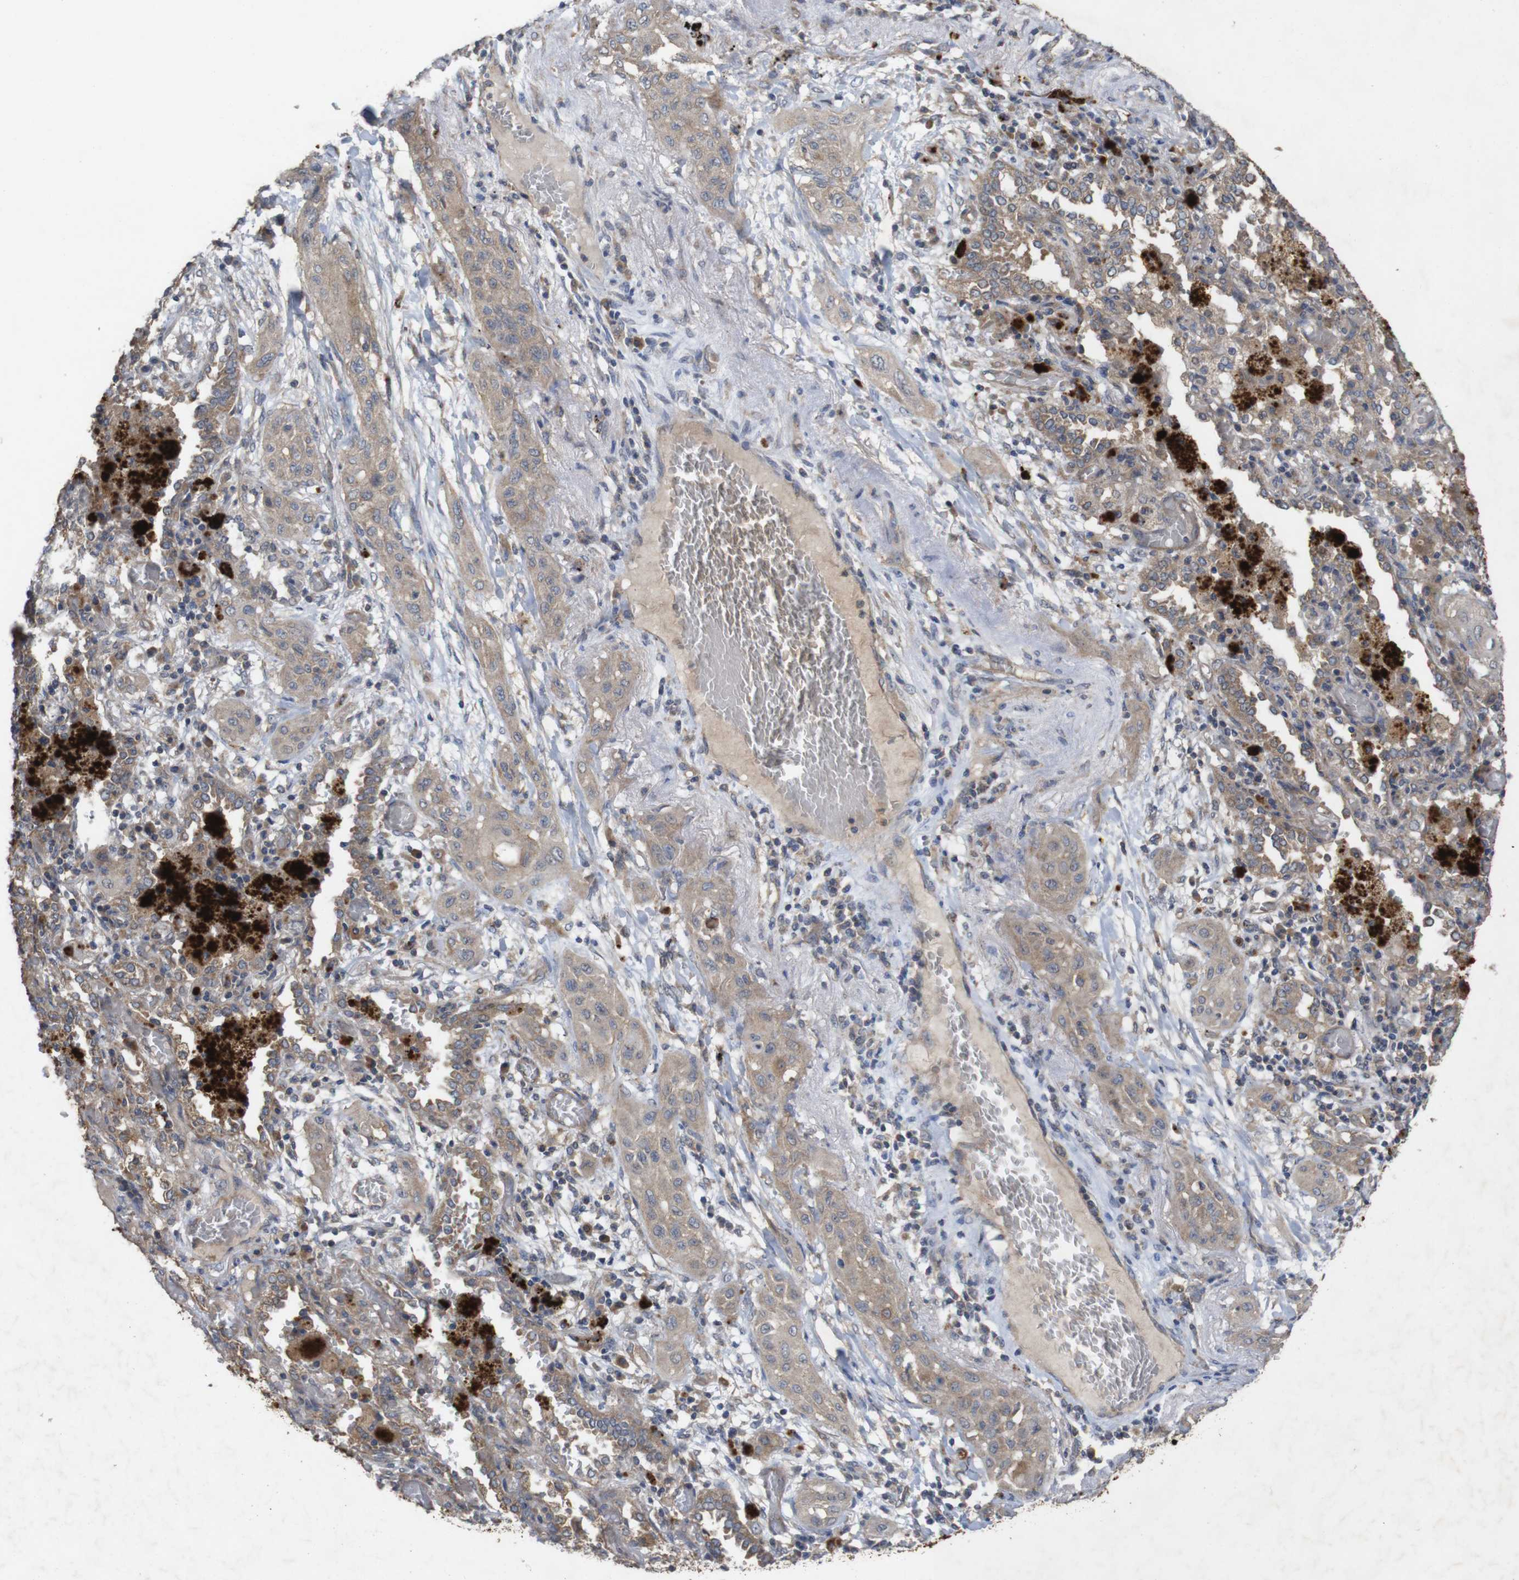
{"staining": {"intensity": "weak", "quantity": ">75%", "location": "cytoplasmic/membranous"}, "tissue": "lung cancer", "cell_type": "Tumor cells", "image_type": "cancer", "snomed": [{"axis": "morphology", "description": "Squamous cell carcinoma, NOS"}, {"axis": "topography", "description": "Lung"}], "caption": "Approximately >75% of tumor cells in lung squamous cell carcinoma show weak cytoplasmic/membranous protein expression as visualized by brown immunohistochemical staining.", "gene": "KCNS3", "patient": {"sex": "female", "age": 47}}